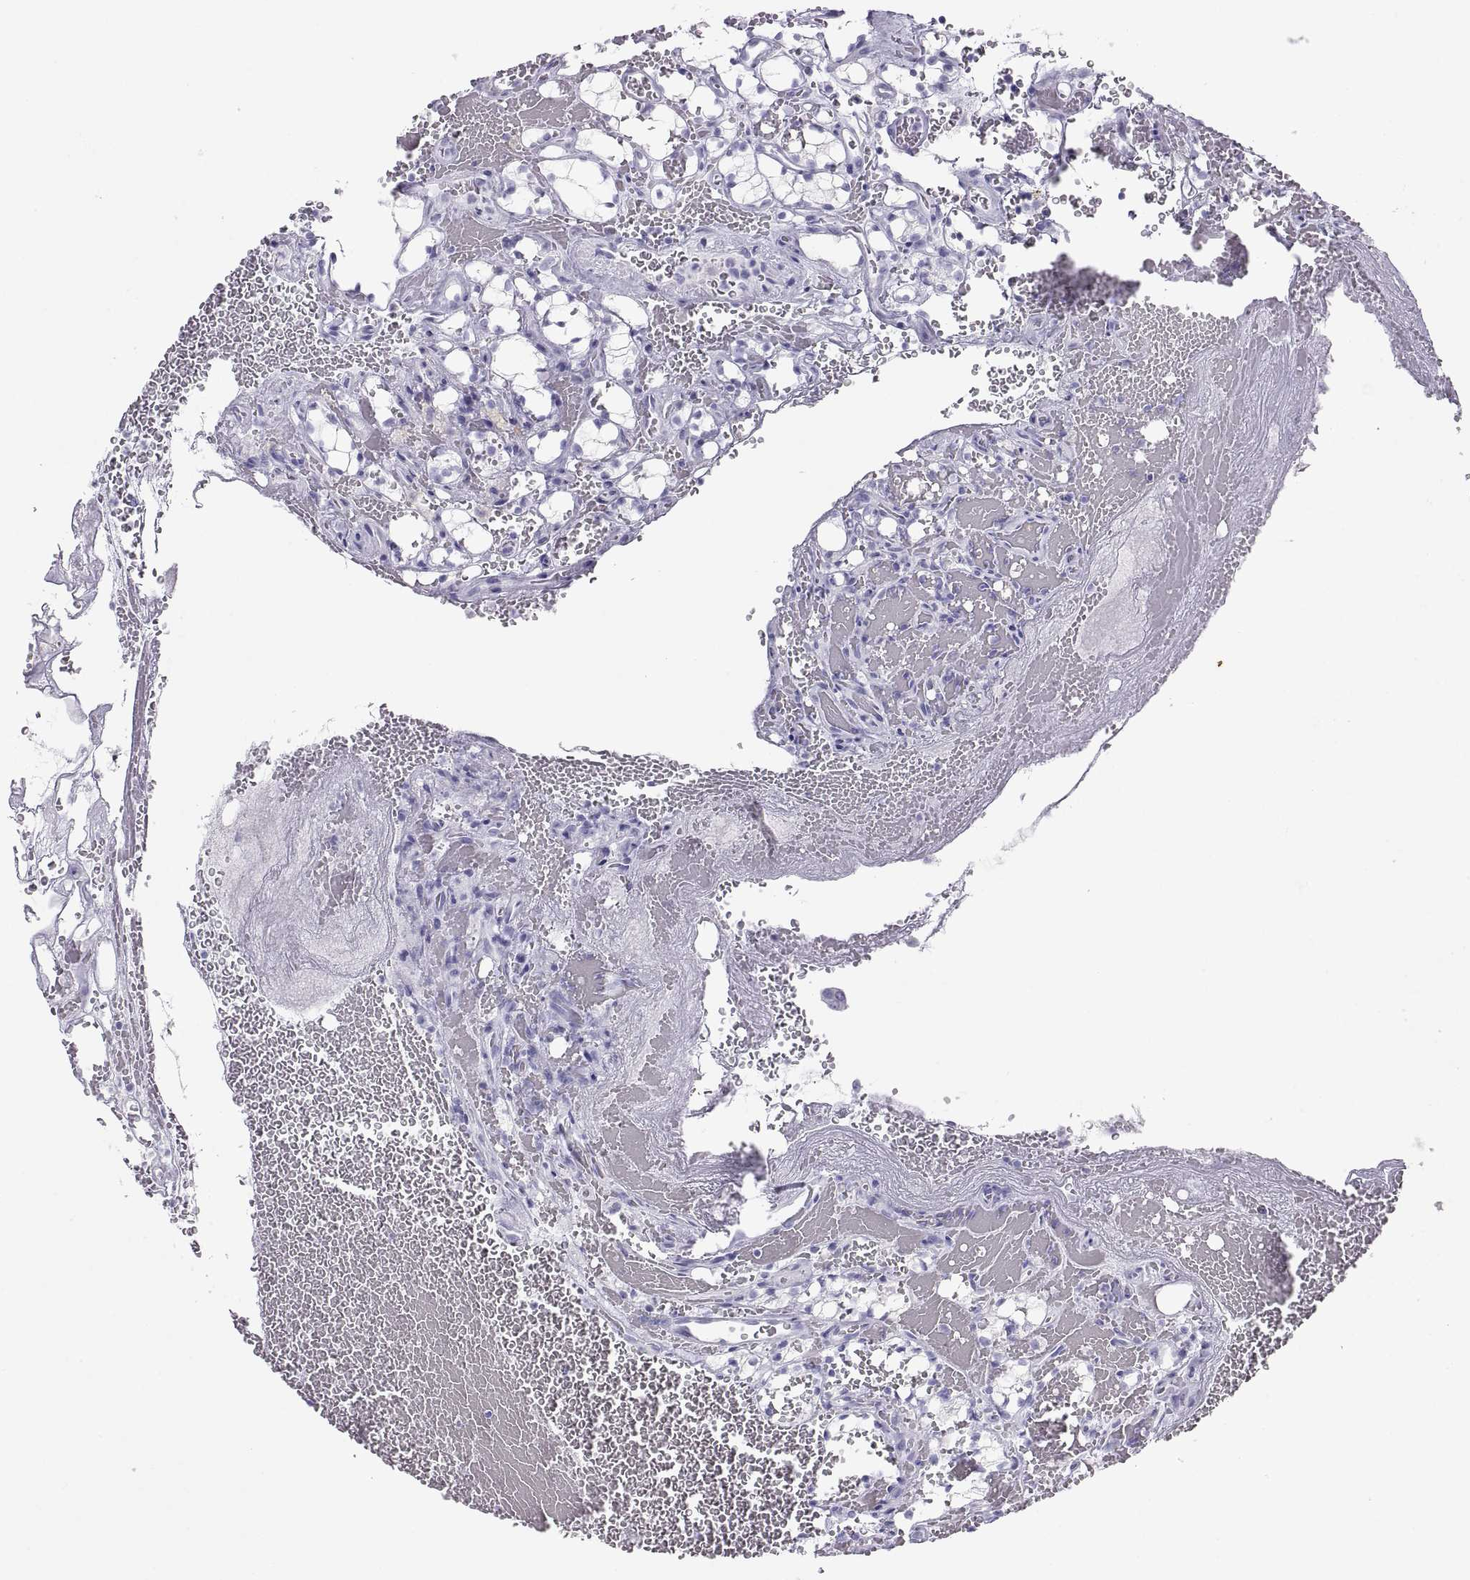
{"staining": {"intensity": "negative", "quantity": "none", "location": "none"}, "tissue": "renal cancer", "cell_type": "Tumor cells", "image_type": "cancer", "snomed": [{"axis": "morphology", "description": "Adenocarcinoma, NOS"}, {"axis": "topography", "description": "Kidney"}], "caption": "Tumor cells show no significant positivity in renal cancer (adenocarcinoma).", "gene": "SEMG1", "patient": {"sex": "female", "age": 69}}